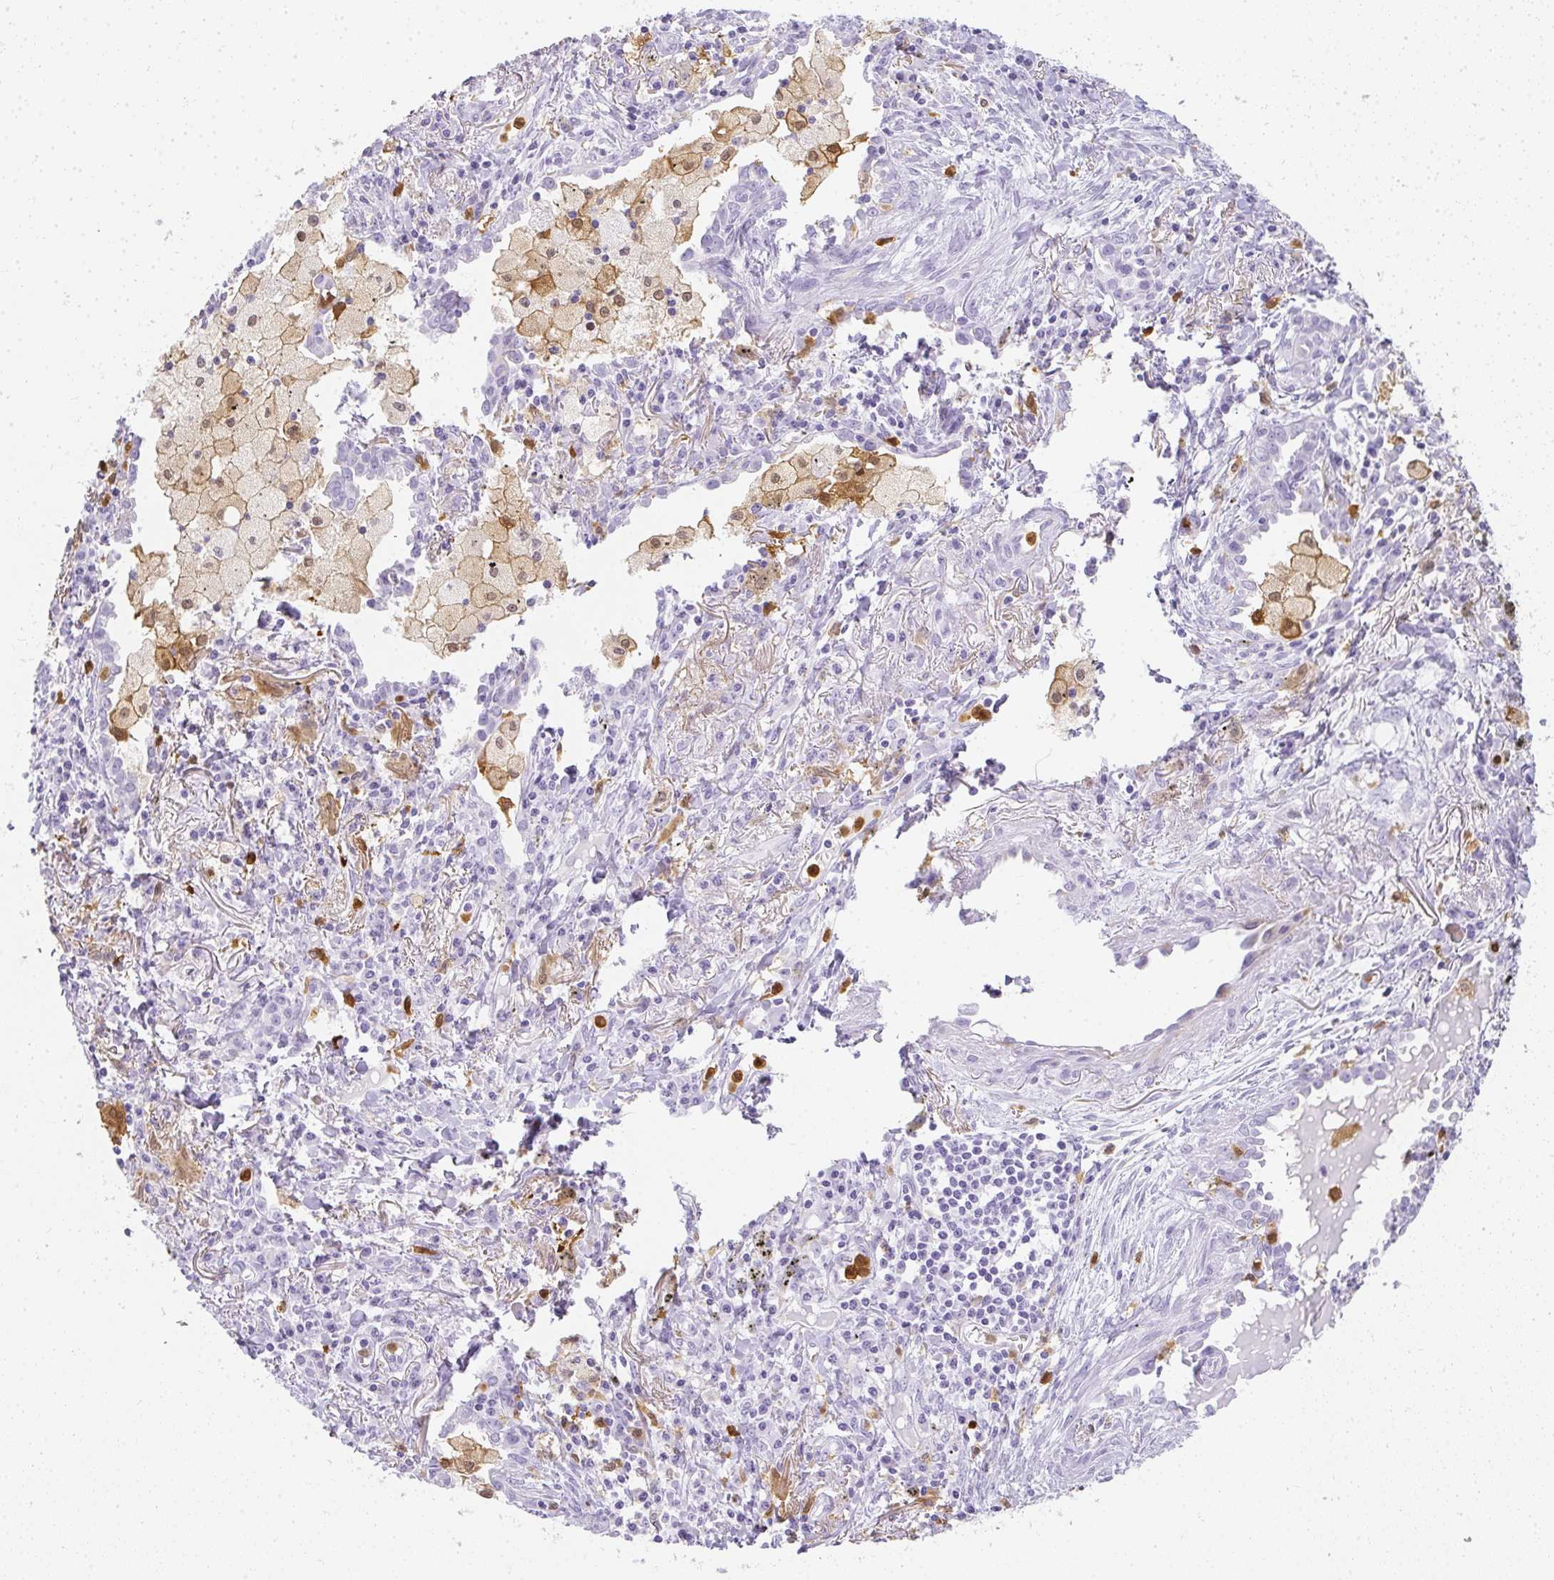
{"staining": {"intensity": "negative", "quantity": "none", "location": "none"}, "tissue": "lung cancer", "cell_type": "Tumor cells", "image_type": "cancer", "snomed": [{"axis": "morphology", "description": "Squamous cell carcinoma, NOS"}, {"axis": "topography", "description": "Lung"}], "caption": "IHC image of human lung cancer (squamous cell carcinoma) stained for a protein (brown), which reveals no positivity in tumor cells.", "gene": "HK3", "patient": {"sex": "male", "age": 74}}